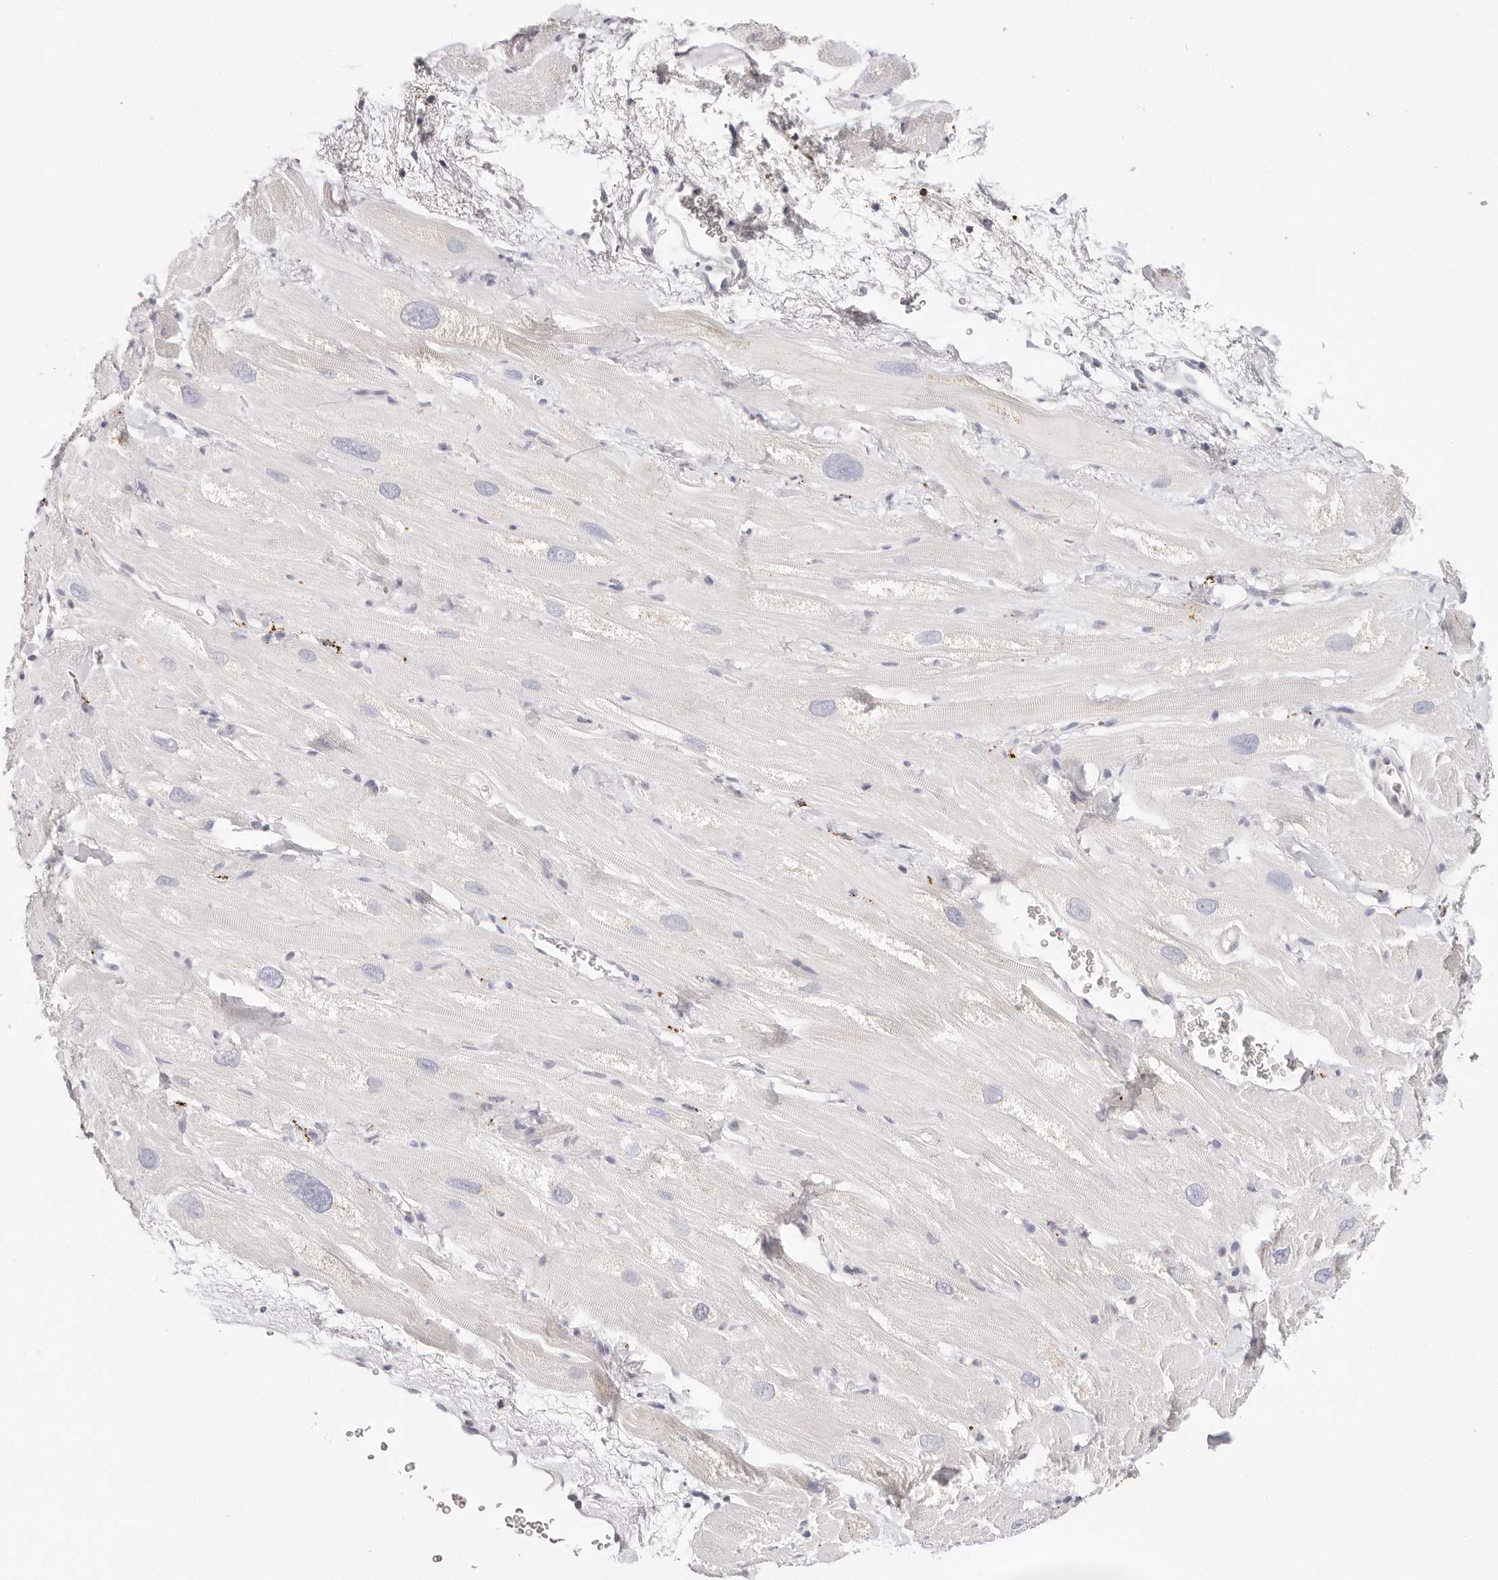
{"staining": {"intensity": "weak", "quantity": "<25%", "location": "cytoplasmic/membranous"}, "tissue": "heart muscle", "cell_type": "Cardiomyocytes", "image_type": "normal", "snomed": [{"axis": "morphology", "description": "Normal tissue, NOS"}, {"axis": "topography", "description": "Heart"}], "caption": "This is an immunohistochemistry image of normal heart muscle. There is no staining in cardiomyocytes.", "gene": "STKLD1", "patient": {"sex": "male", "age": 49}}